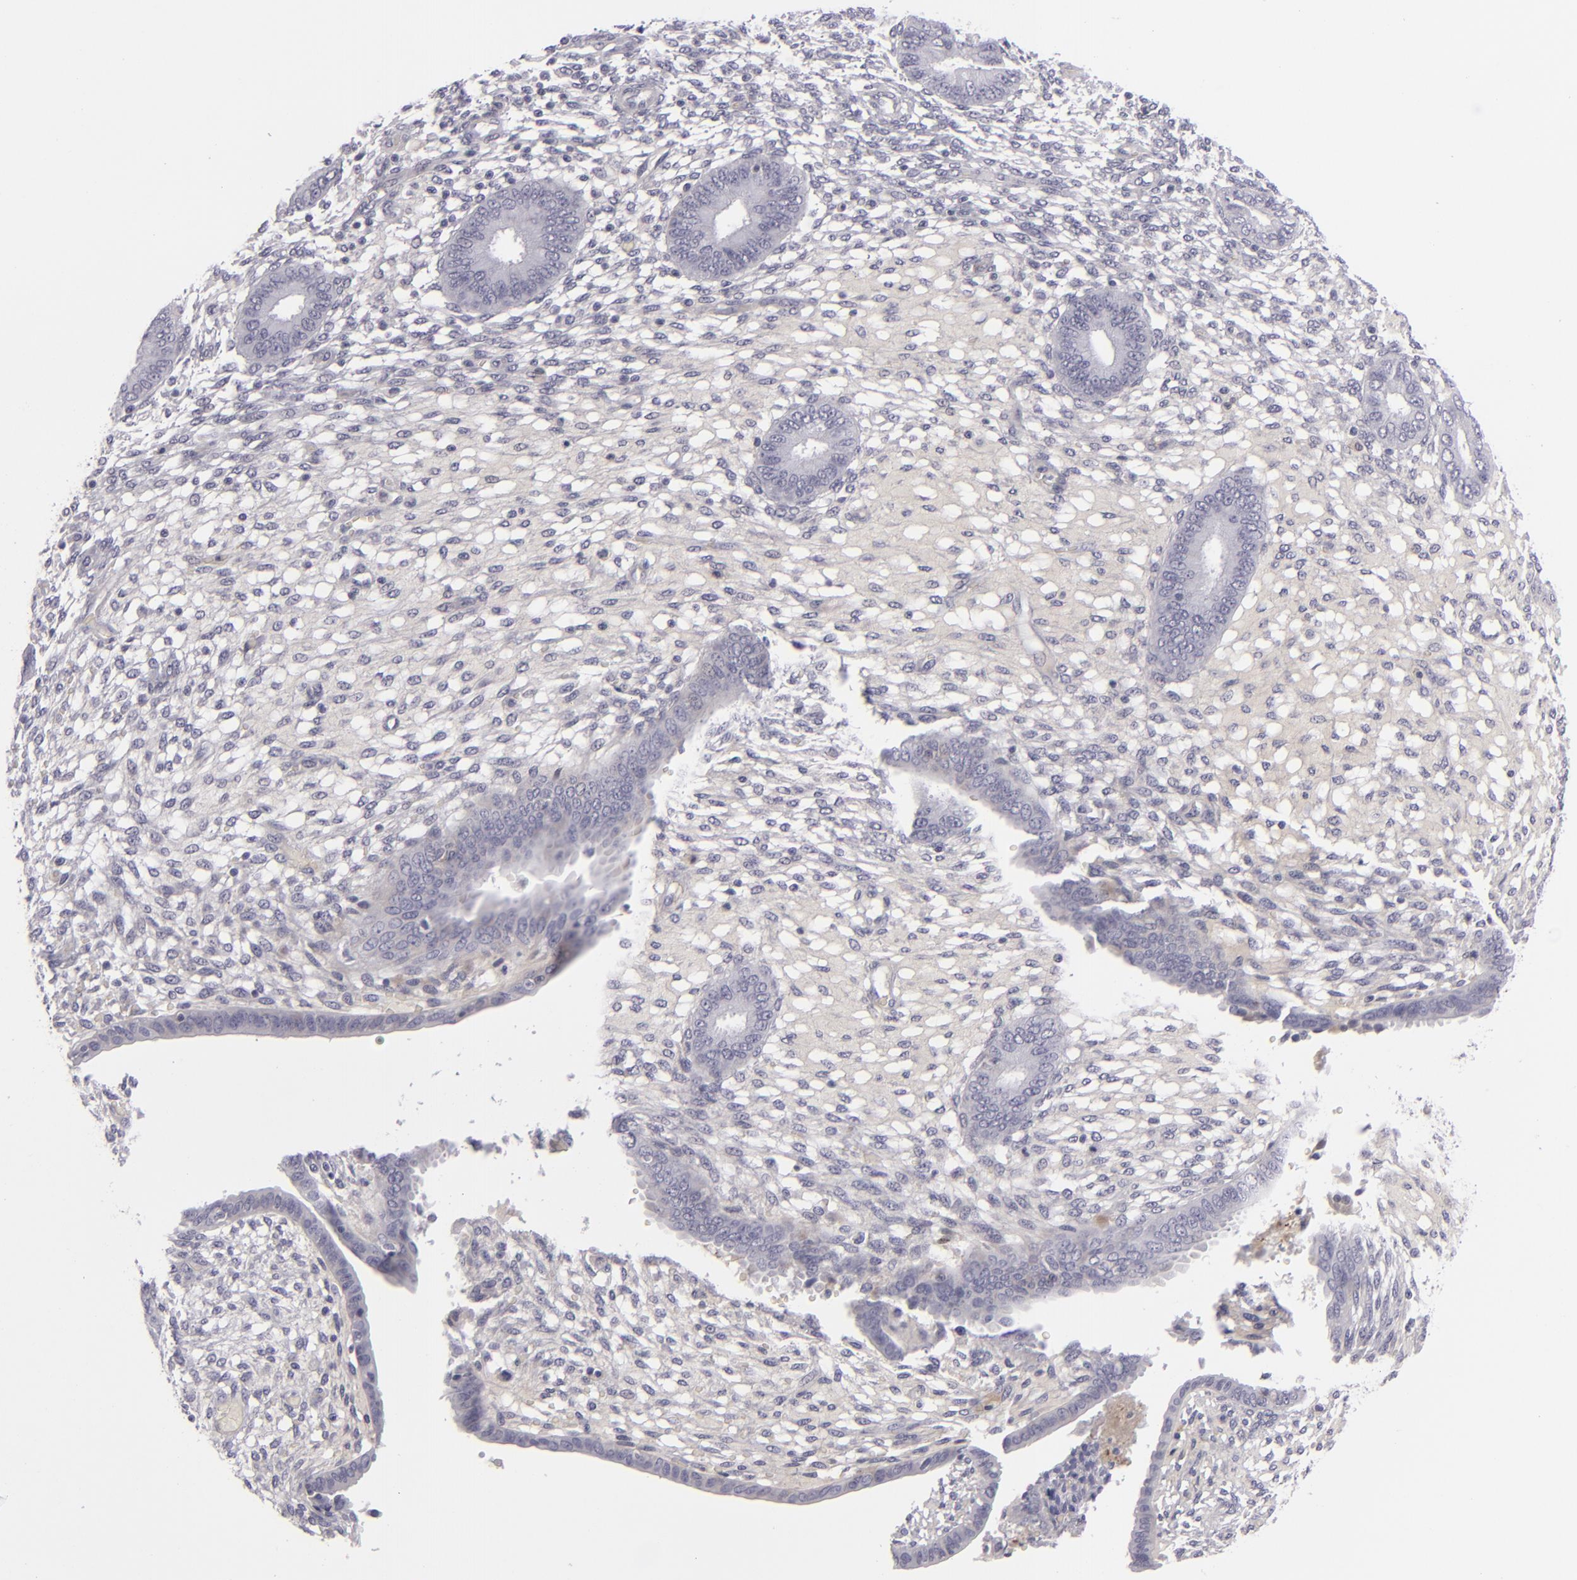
{"staining": {"intensity": "negative", "quantity": "none", "location": "none"}, "tissue": "endometrium", "cell_type": "Cells in endometrial stroma", "image_type": "normal", "snomed": [{"axis": "morphology", "description": "Normal tissue, NOS"}, {"axis": "topography", "description": "Endometrium"}], "caption": "IHC photomicrograph of benign endometrium: human endometrium stained with DAB reveals no significant protein expression in cells in endometrial stroma.", "gene": "C9", "patient": {"sex": "female", "age": 42}}